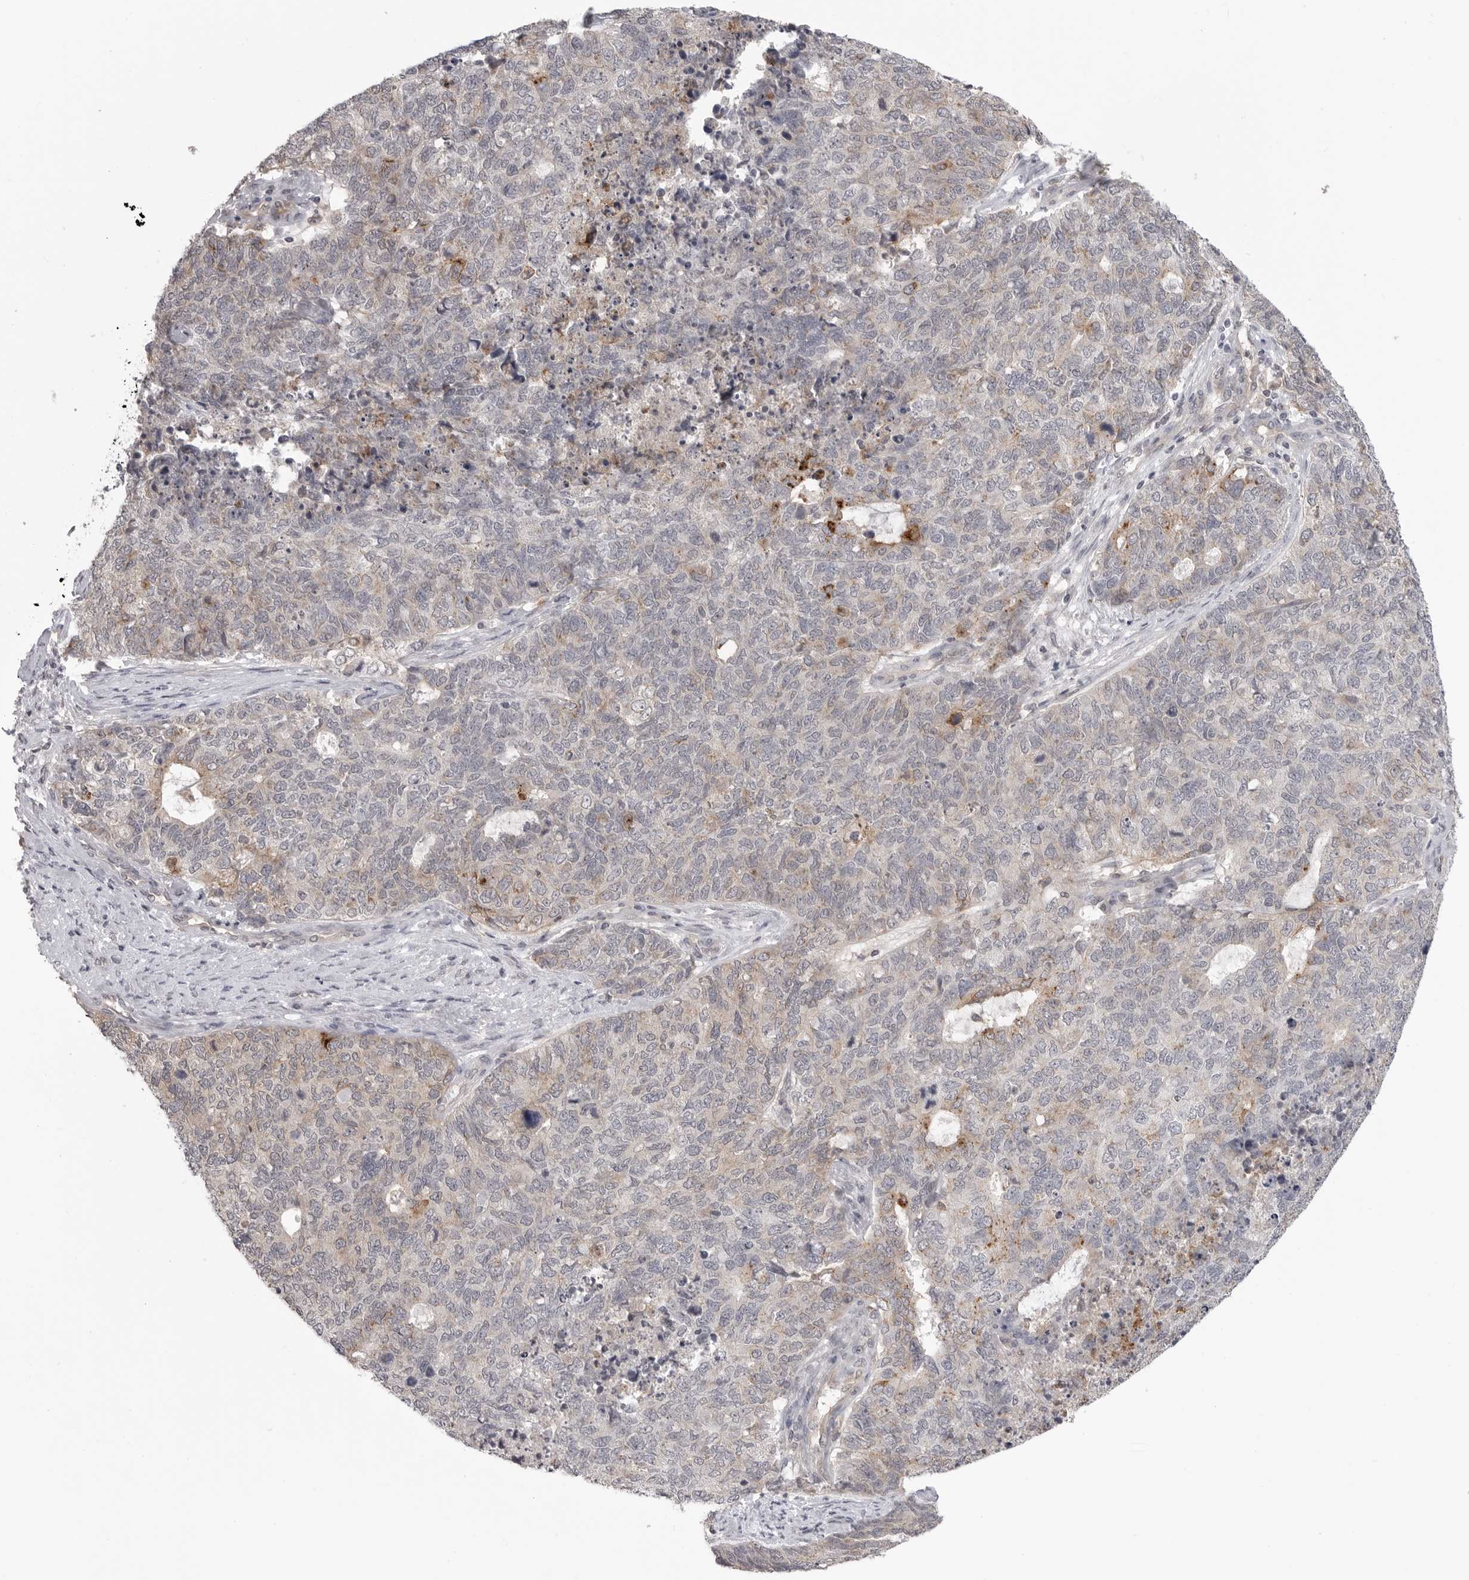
{"staining": {"intensity": "weak", "quantity": "25%-75%", "location": "cytoplasmic/membranous"}, "tissue": "cervical cancer", "cell_type": "Tumor cells", "image_type": "cancer", "snomed": [{"axis": "morphology", "description": "Squamous cell carcinoma, NOS"}, {"axis": "topography", "description": "Cervix"}], "caption": "This image demonstrates squamous cell carcinoma (cervical) stained with IHC to label a protein in brown. The cytoplasmic/membranous of tumor cells show weak positivity for the protein. Nuclei are counter-stained blue.", "gene": "IFNGR1", "patient": {"sex": "female", "age": 63}}